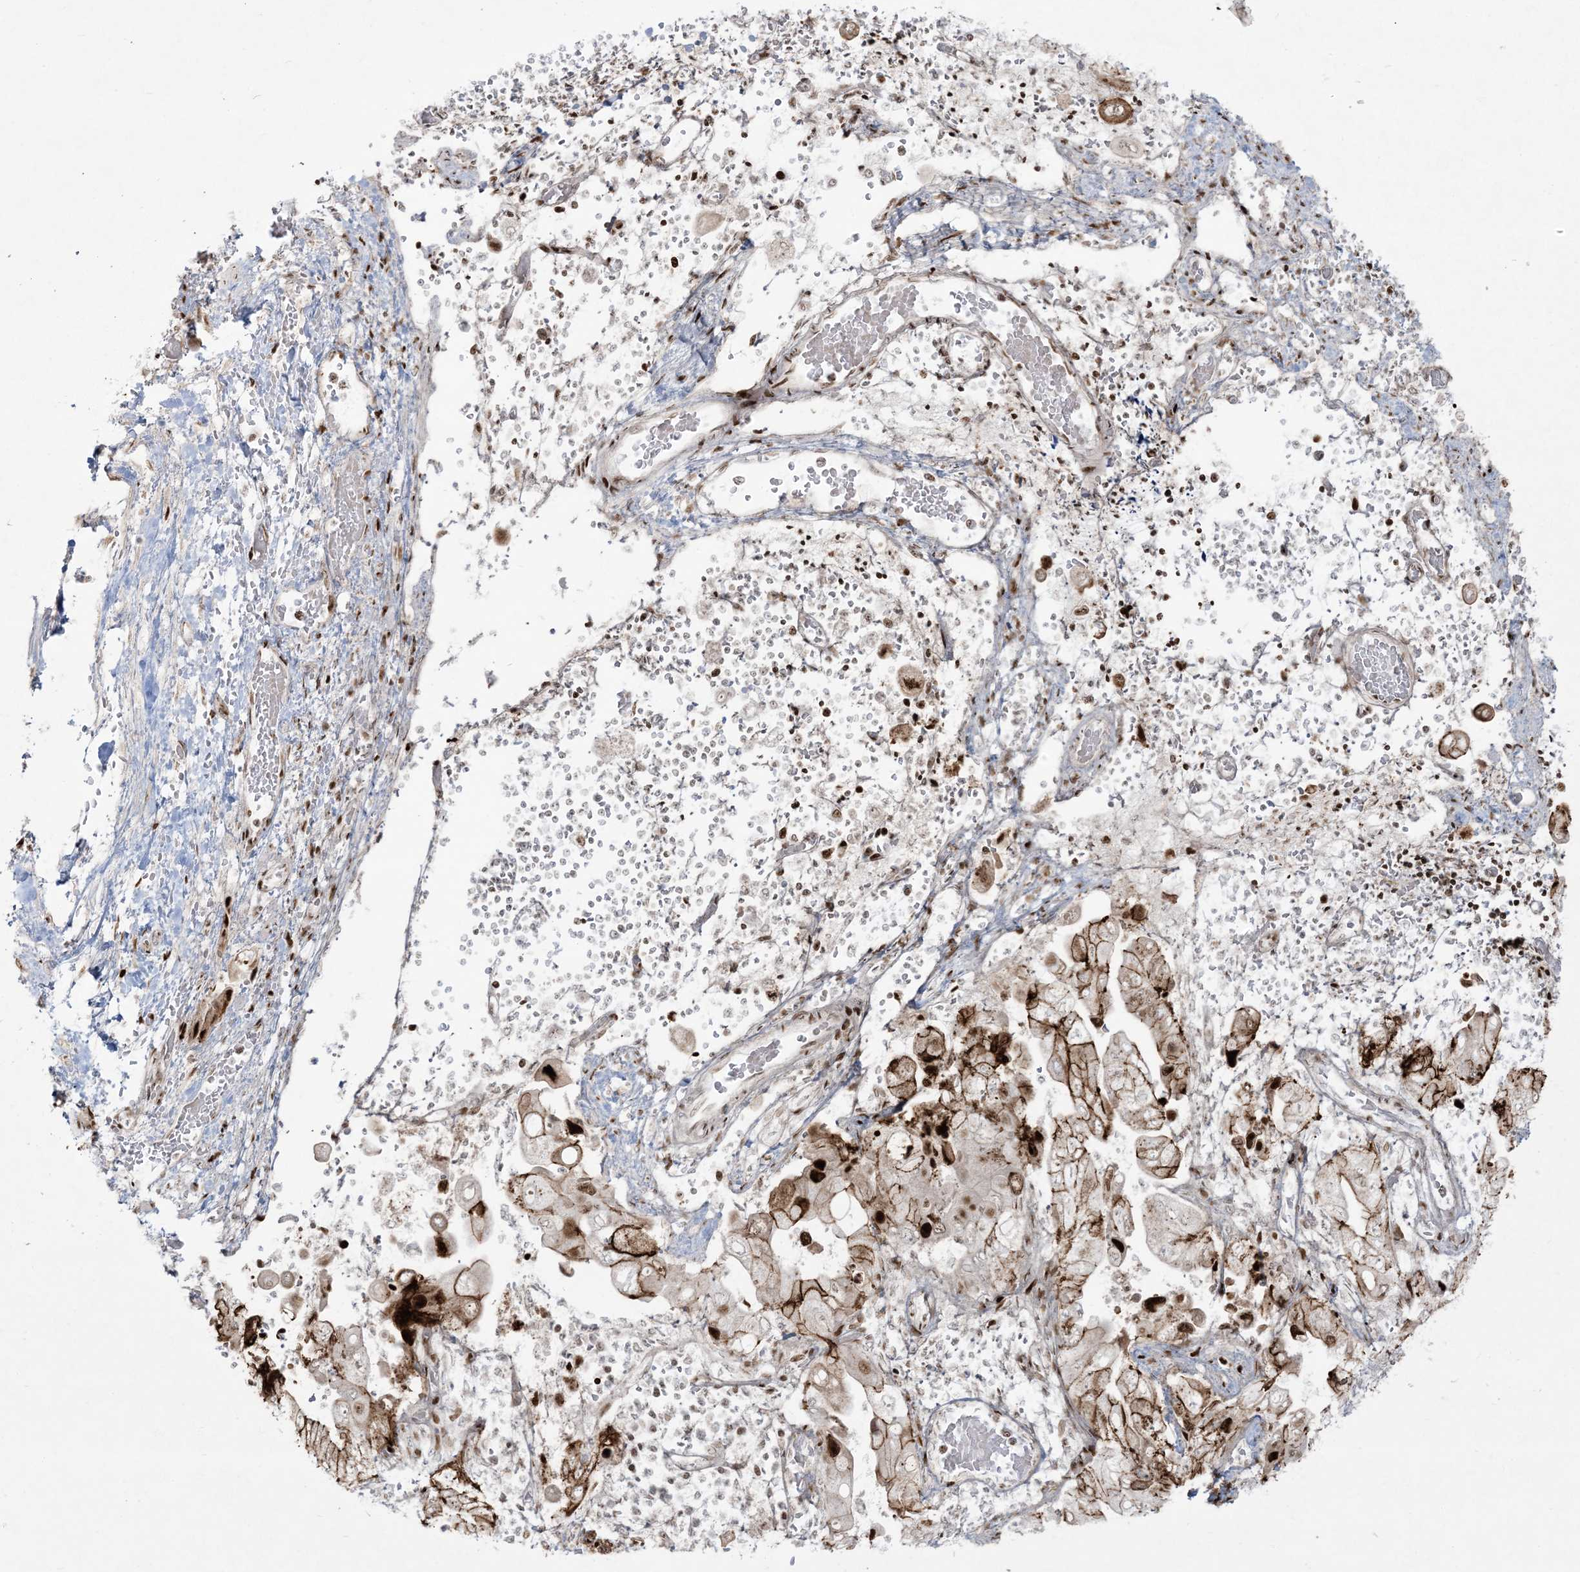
{"staining": {"intensity": "strong", "quantity": "<25%", "location": "cytoplasmic/membranous,nuclear"}, "tissue": "pancreatic cancer", "cell_type": "Tumor cells", "image_type": "cancer", "snomed": [{"axis": "morphology", "description": "Inflammation, NOS"}, {"axis": "morphology", "description": "Adenocarcinoma, NOS"}, {"axis": "topography", "description": "Pancreas"}], "caption": "A brown stain shows strong cytoplasmic/membranous and nuclear expression of a protein in human pancreatic adenocarcinoma tumor cells.", "gene": "RBM10", "patient": {"sex": "female", "age": 56}}